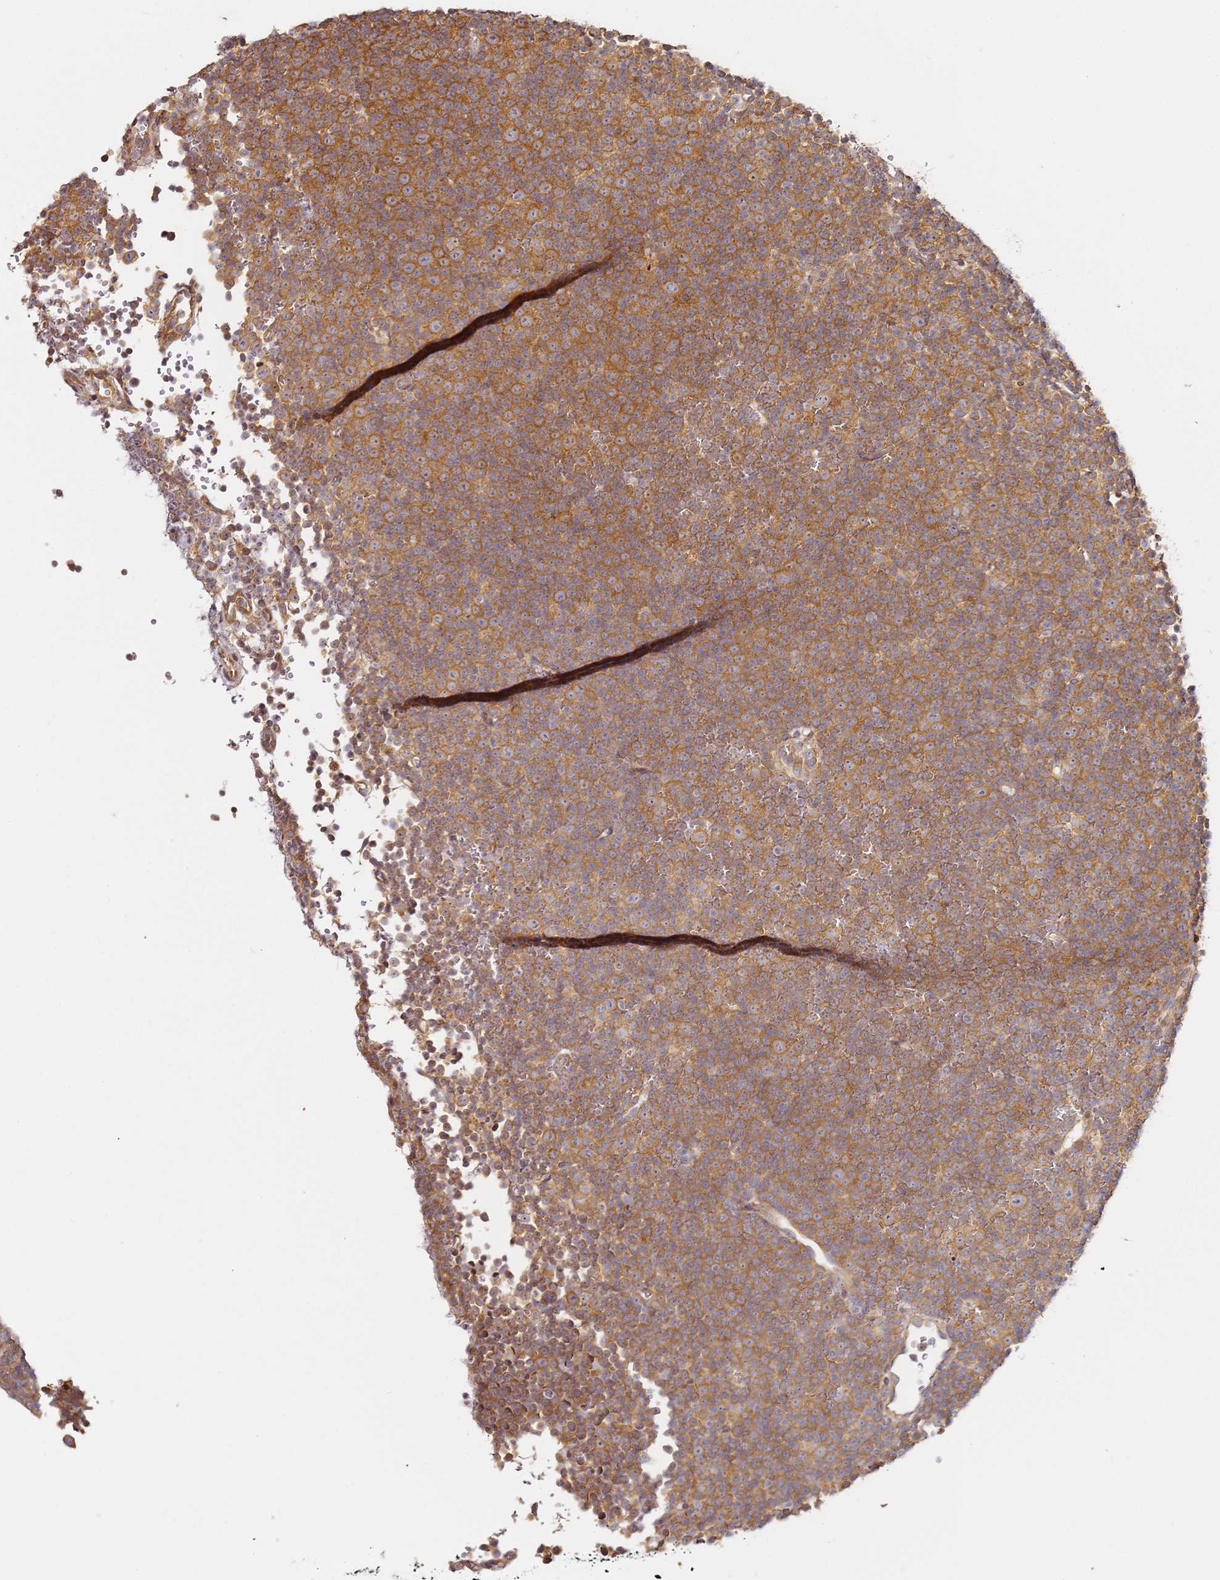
{"staining": {"intensity": "moderate", "quantity": ">75%", "location": "cytoplasmic/membranous"}, "tissue": "lymphoma", "cell_type": "Tumor cells", "image_type": "cancer", "snomed": [{"axis": "morphology", "description": "Malignant lymphoma, non-Hodgkin's type, Low grade"}, {"axis": "topography", "description": "Lymph node"}], "caption": "Brown immunohistochemical staining in low-grade malignant lymphoma, non-Hodgkin's type displays moderate cytoplasmic/membranous expression in about >75% of tumor cells. The staining is performed using DAB (3,3'-diaminobenzidine) brown chromogen to label protein expression. The nuclei are counter-stained blue using hematoxylin.", "gene": "RPS3A", "patient": {"sex": "female", "age": 67}}